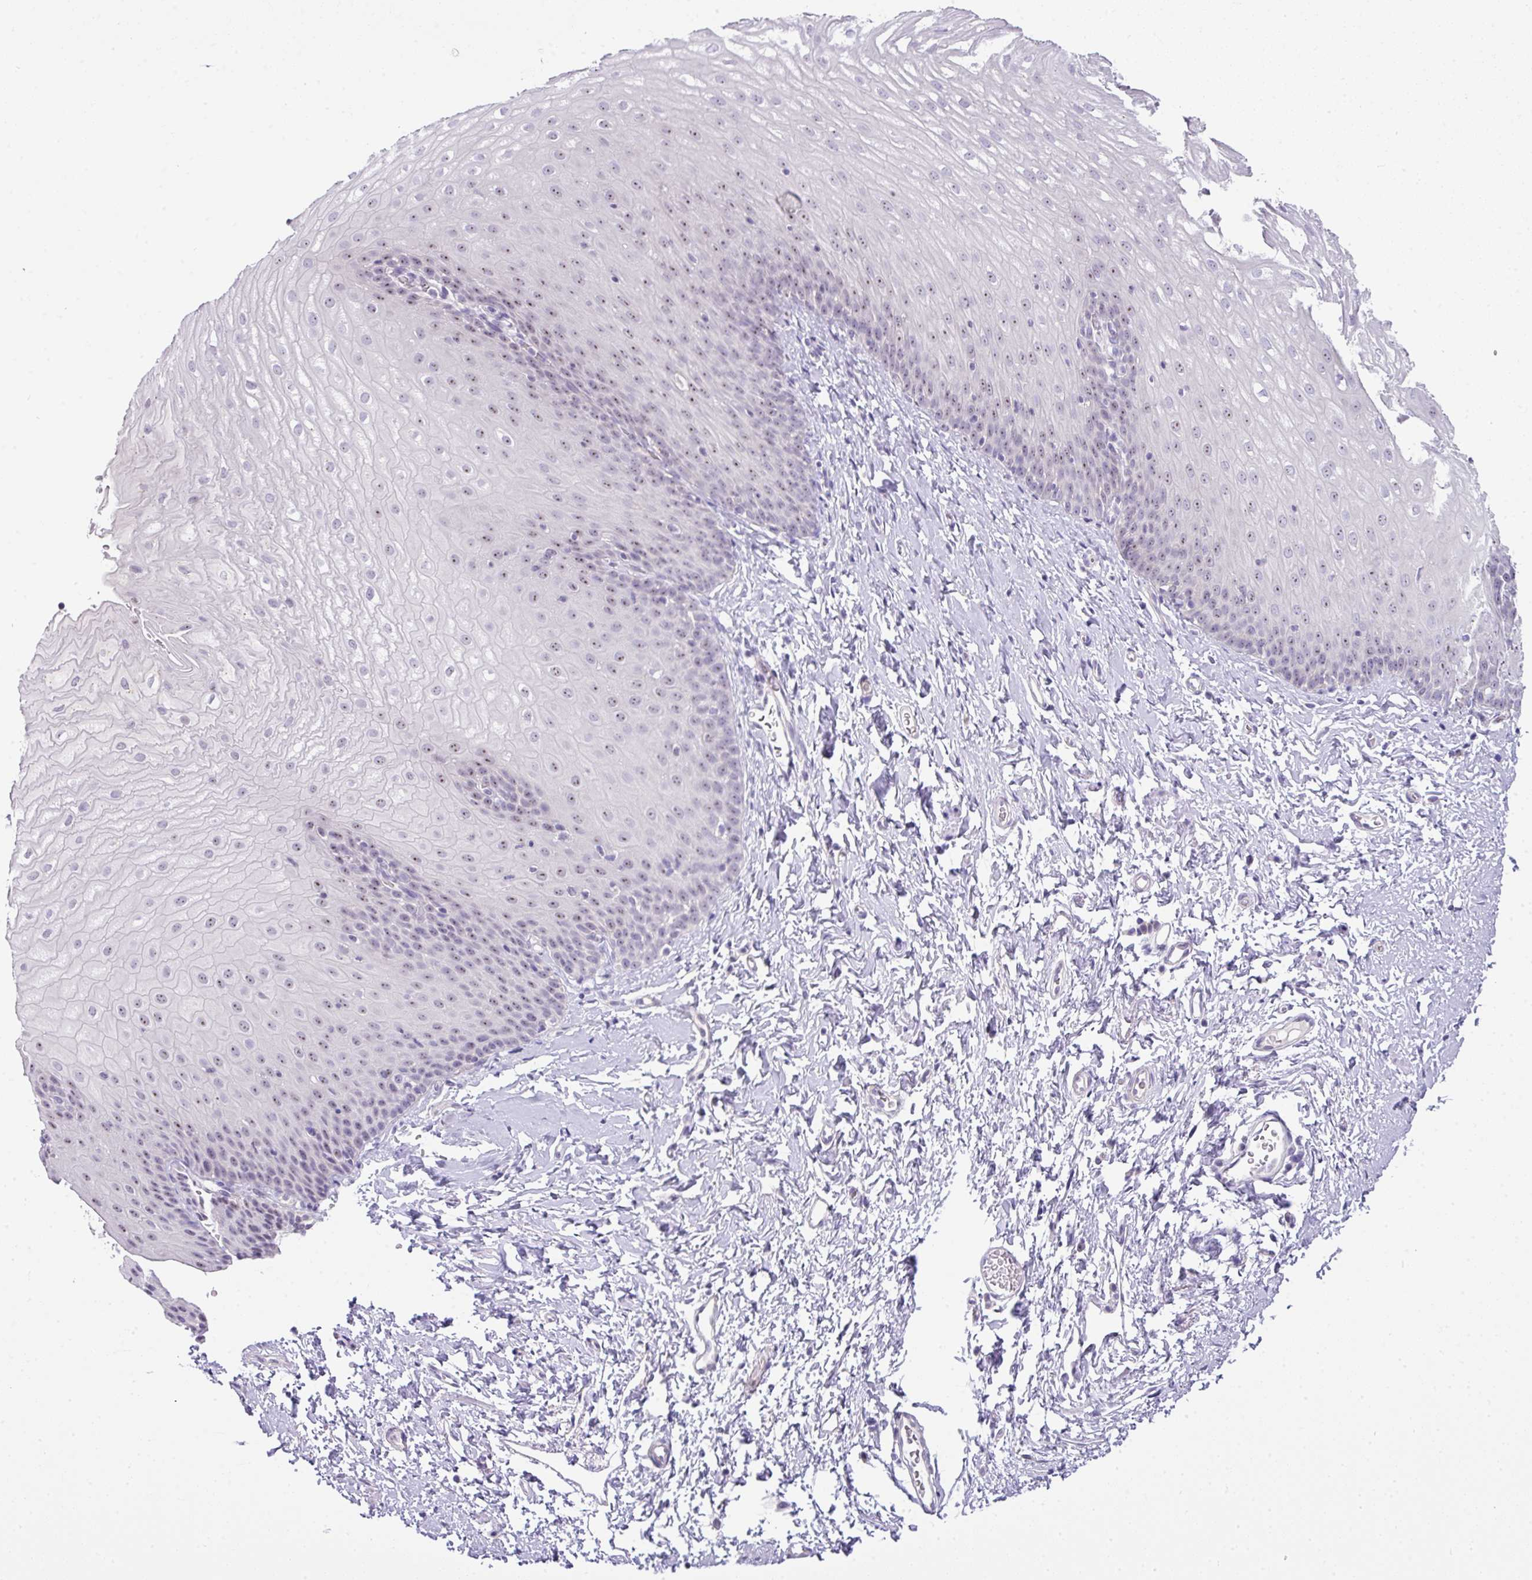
{"staining": {"intensity": "weak", "quantity": "25%-75%", "location": "nuclear"}, "tissue": "esophagus", "cell_type": "Squamous epithelial cells", "image_type": "normal", "snomed": [{"axis": "morphology", "description": "Normal tissue, NOS"}, {"axis": "topography", "description": "Esophagus"}], "caption": "Immunohistochemistry (IHC) (DAB (3,3'-diaminobenzidine)) staining of normal esophagus displays weak nuclear protein staining in about 25%-75% of squamous epithelial cells. Nuclei are stained in blue.", "gene": "GCG", "patient": {"sex": "male", "age": 70}}